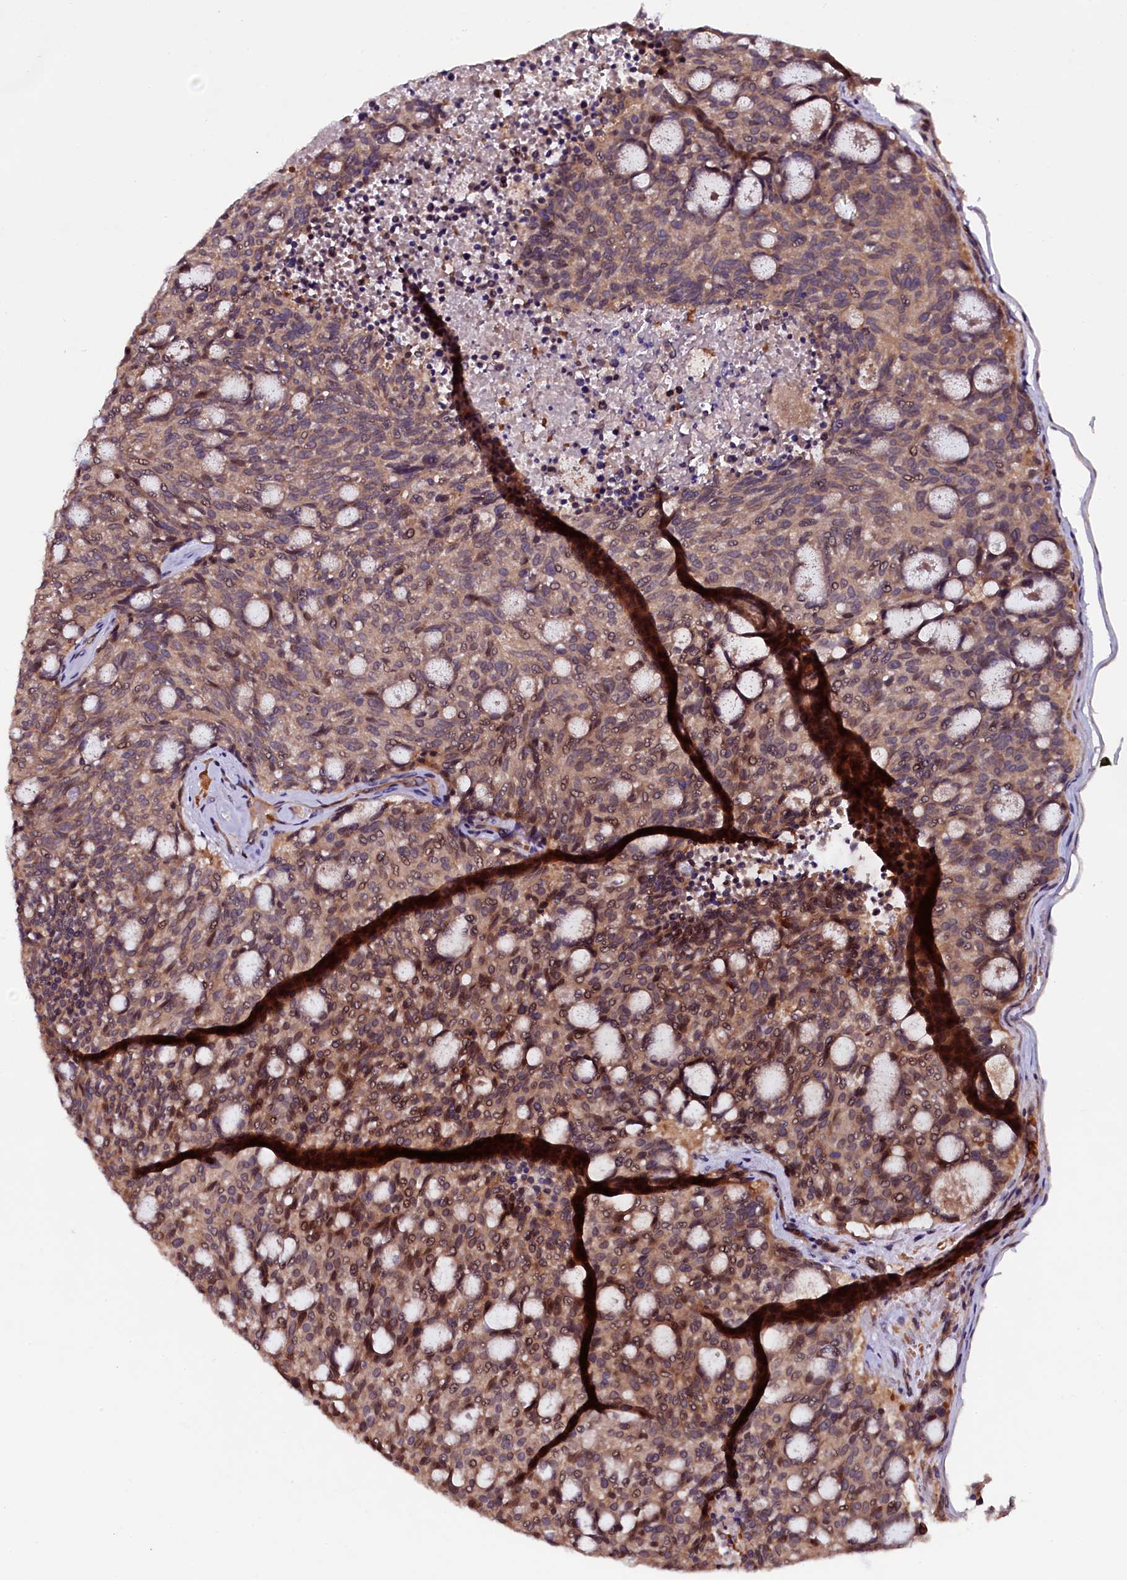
{"staining": {"intensity": "moderate", "quantity": ">75%", "location": "cytoplasmic/membranous,nuclear"}, "tissue": "carcinoid", "cell_type": "Tumor cells", "image_type": "cancer", "snomed": [{"axis": "morphology", "description": "Carcinoid, malignant, NOS"}, {"axis": "topography", "description": "Pancreas"}], "caption": "Moderate cytoplasmic/membranous and nuclear staining for a protein is present in approximately >75% of tumor cells of malignant carcinoid using immunohistochemistry (IHC).", "gene": "N4BP1", "patient": {"sex": "female", "age": 54}}